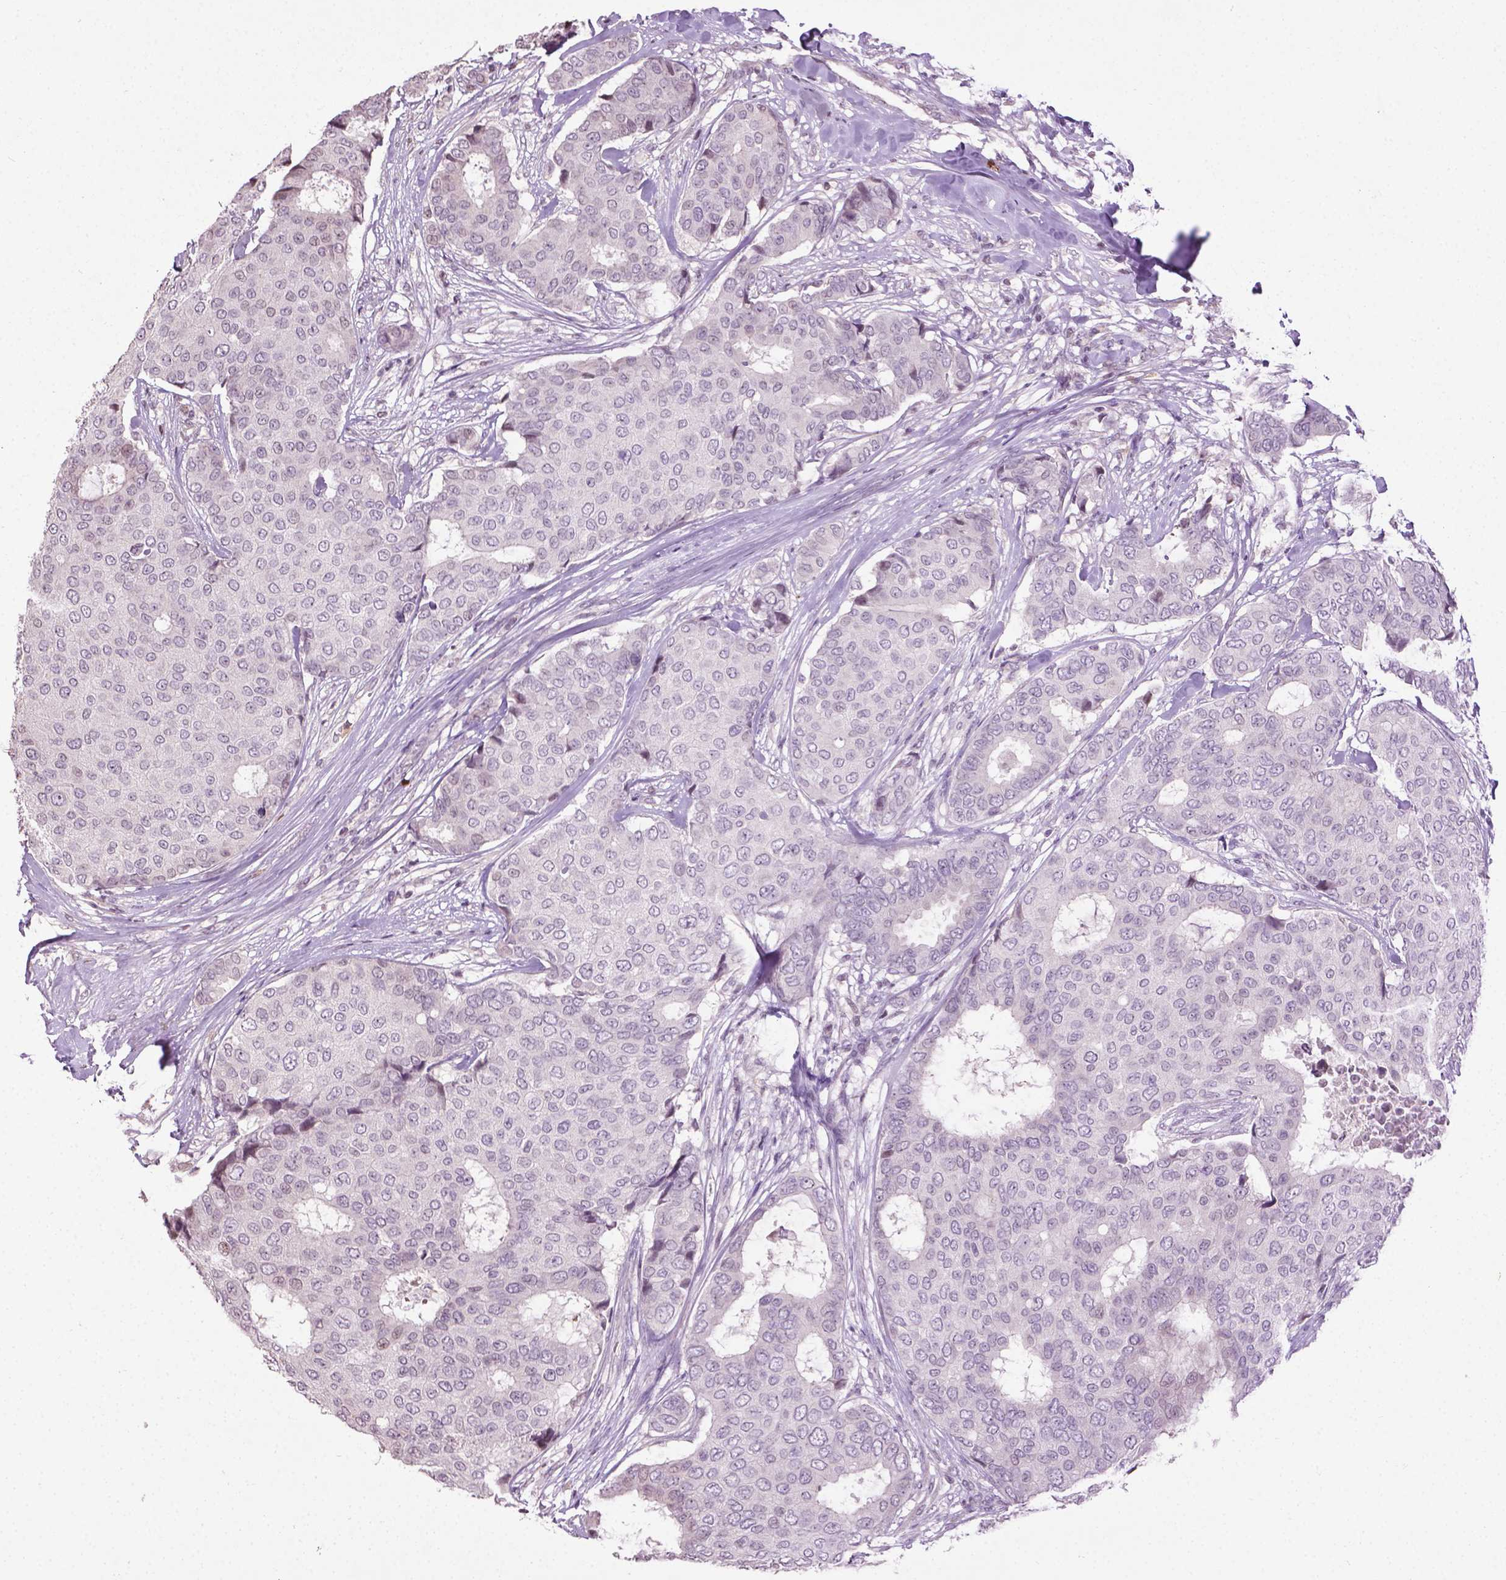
{"staining": {"intensity": "negative", "quantity": "none", "location": "none"}, "tissue": "breast cancer", "cell_type": "Tumor cells", "image_type": "cancer", "snomed": [{"axis": "morphology", "description": "Duct carcinoma"}, {"axis": "topography", "description": "Breast"}], "caption": "Histopathology image shows no significant protein expression in tumor cells of invasive ductal carcinoma (breast).", "gene": "NTNG2", "patient": {"sex": "female", "age": 75}}